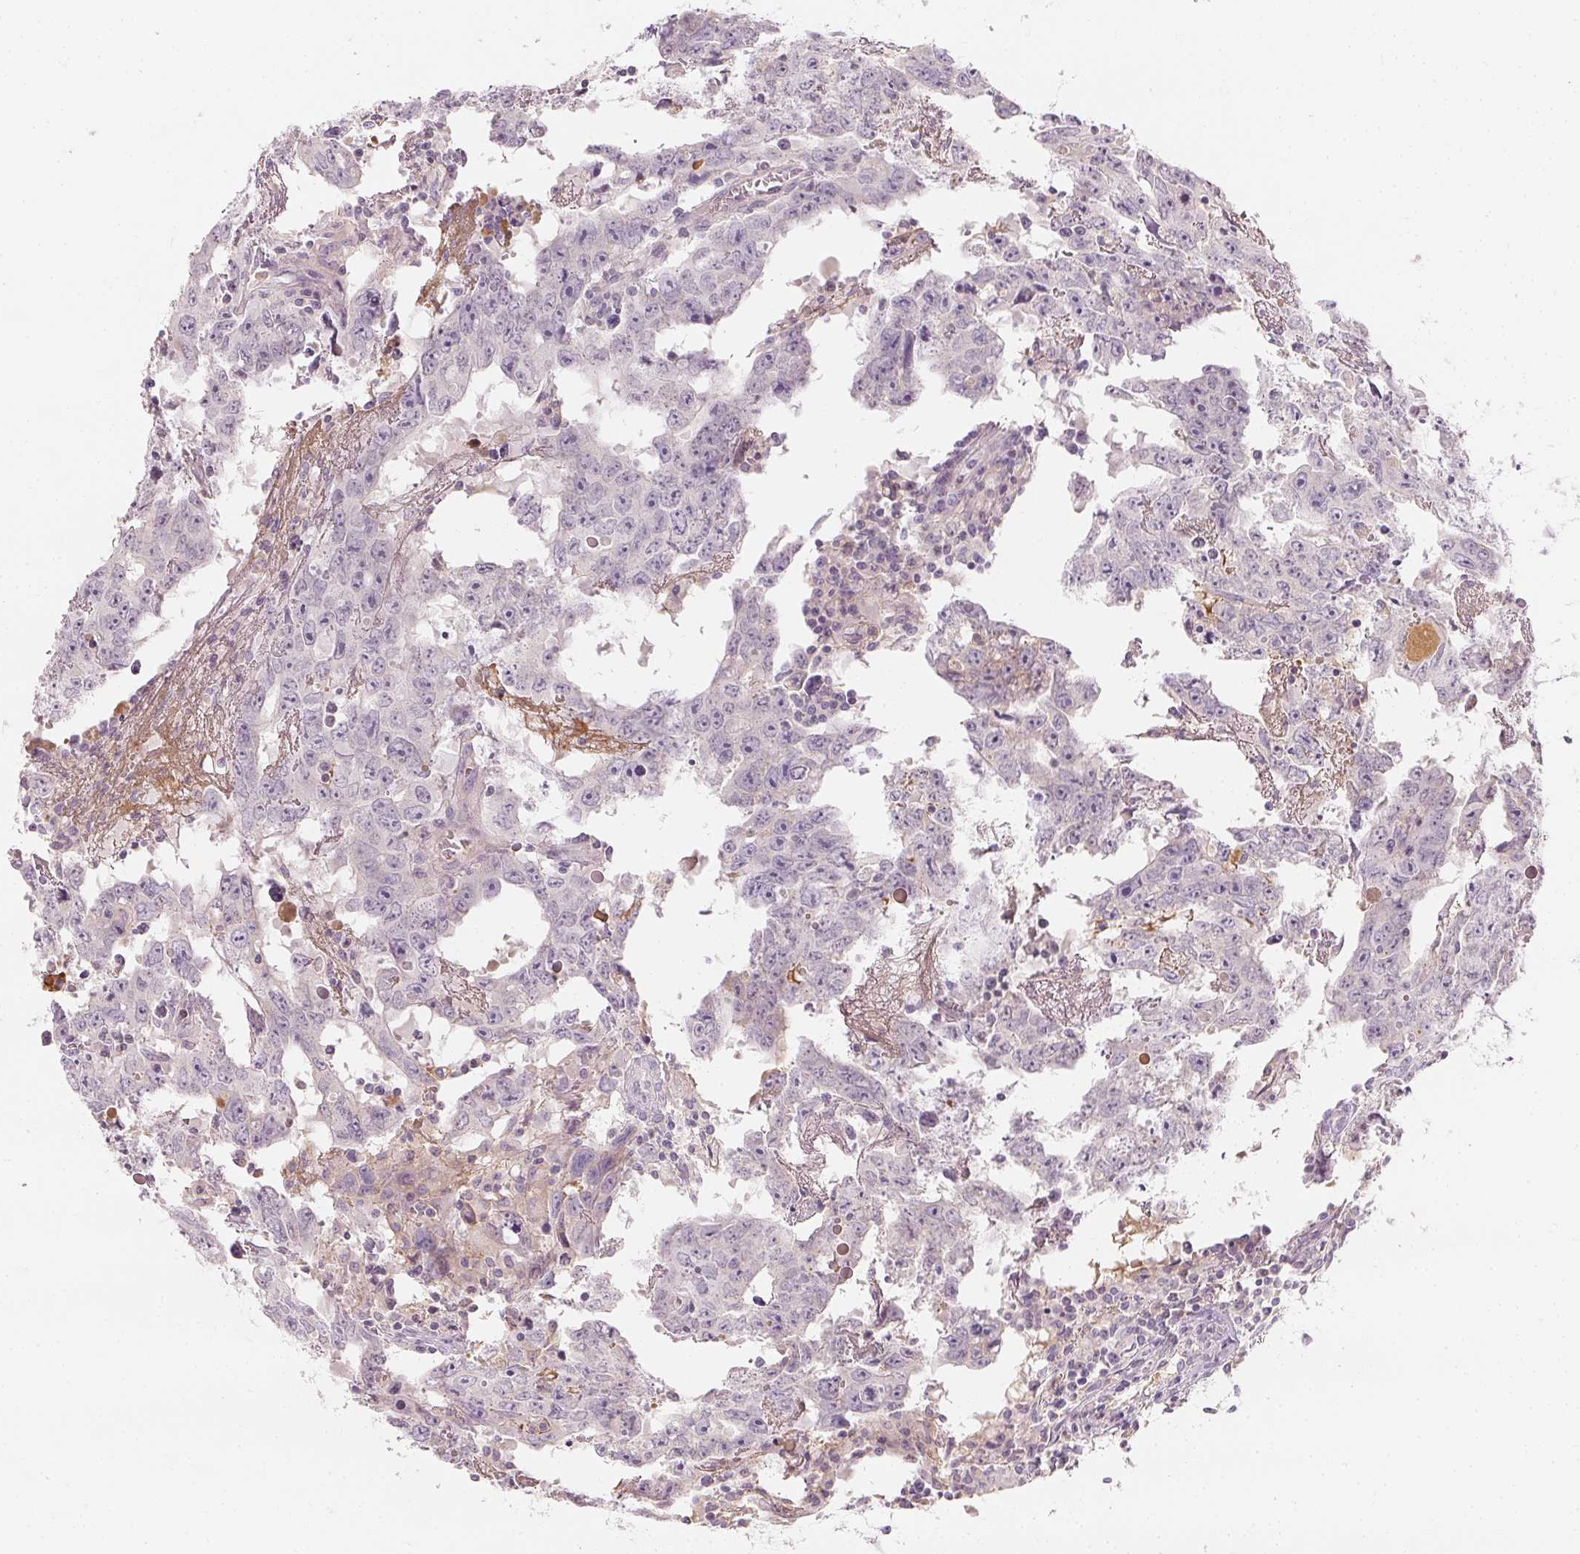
{"staining": {"intensity": "negative", "quantity": "none", "location": "none"}, "tissue": "testis cancer", "cell_type": "Tumor cells", "image_type": "cancer", "snomed": [{"axis": "morphology", "description": "Carcinoma, Embryonal, NOS"}, {"axis": "topography", "description": "Testis"}], "caption": "Immunohistochemical staining of human embryonal carcinoma (testis) reveals no significant expression in tumor cells. (Stains: DAB (3,3'-diaminobenzidine) IHC with hematoxylin counter stain, Microscopy: brightfield microscopy at high magnification).", "gene": "AFM", "patient": {"sex": "male", "age": 22}}